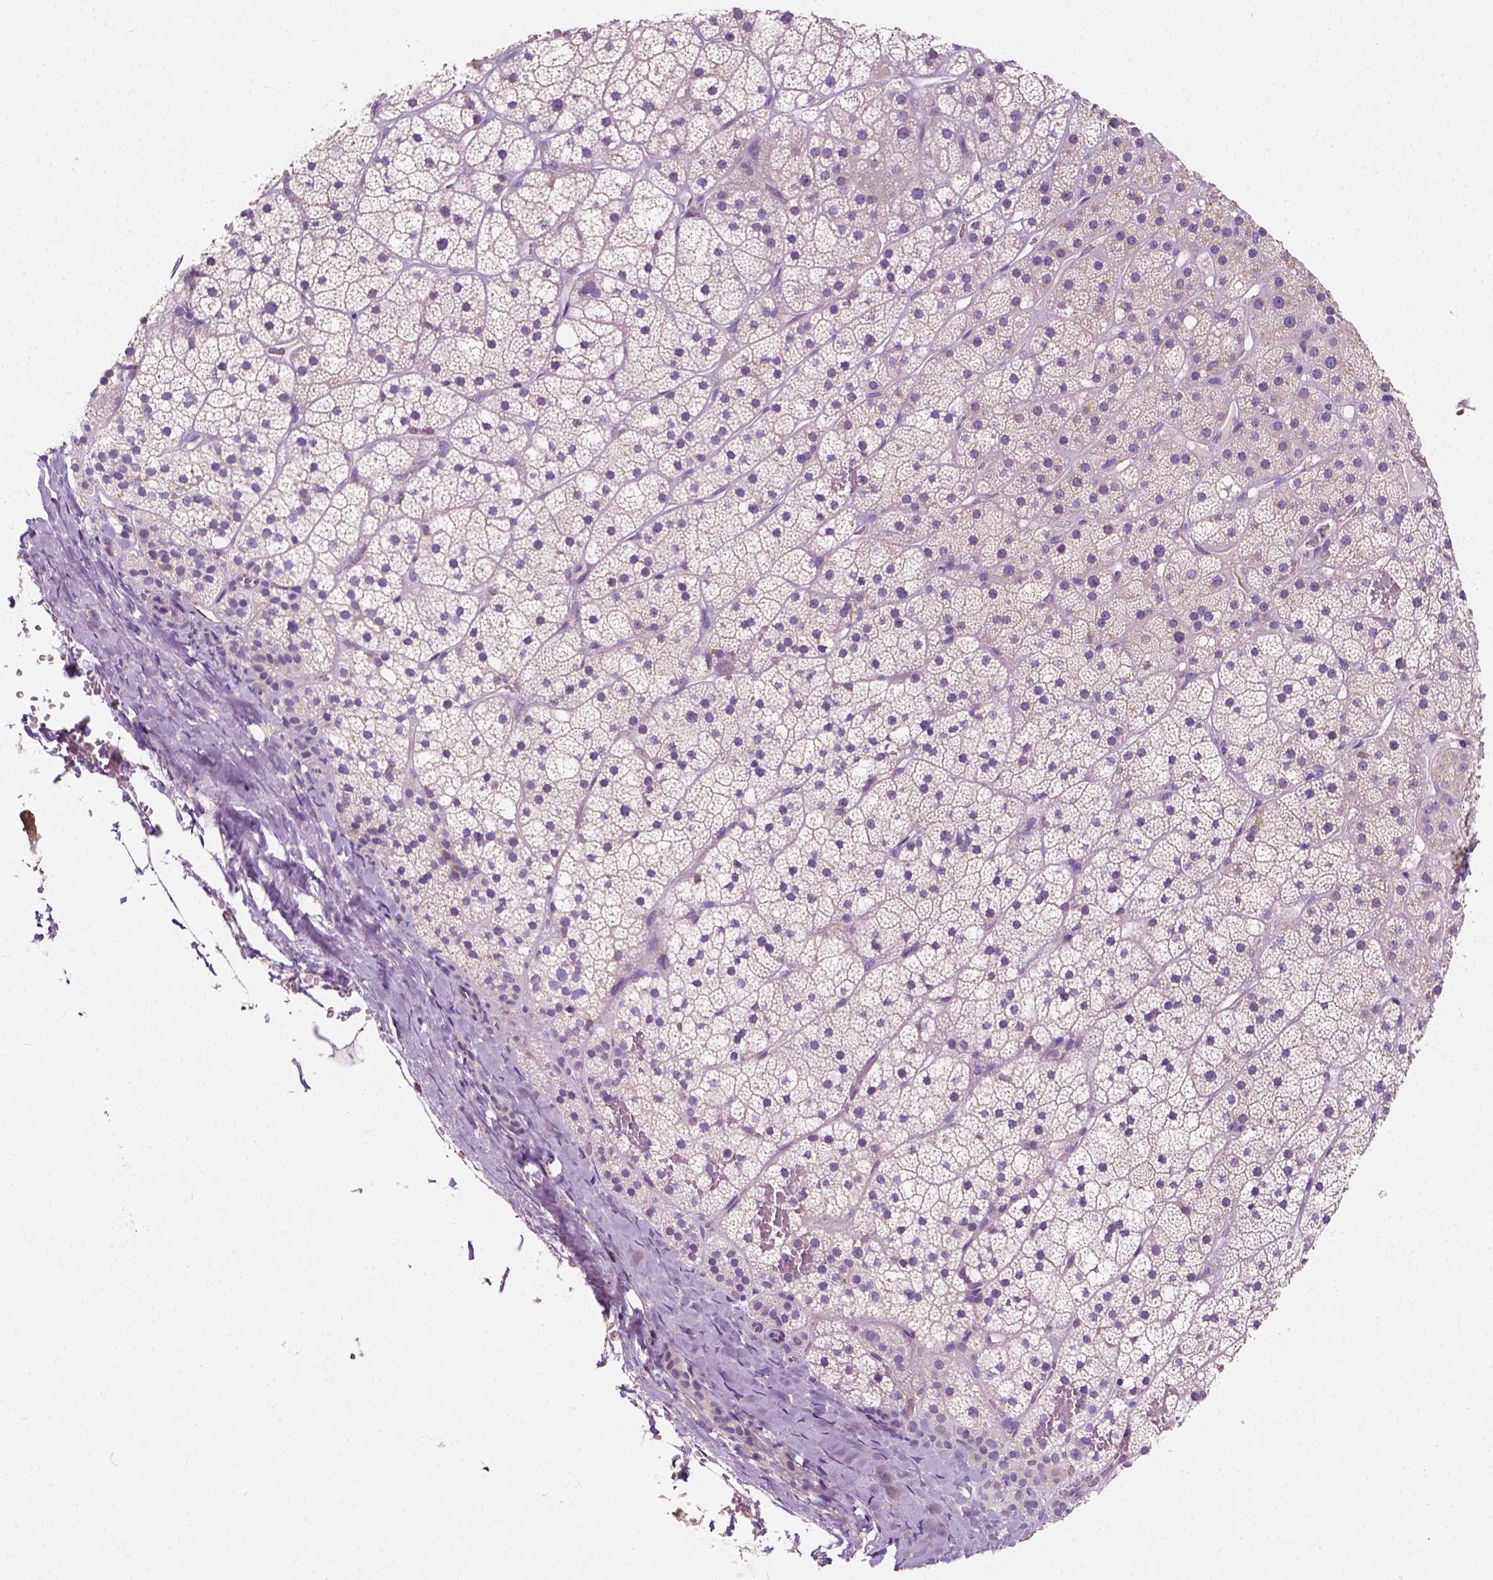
{"staining": {"intensity": "negative", "quantity": "none", "location": "none"}, "tissue": "adrenal gland", "cell_type": "Glandular cells", "image_type": "normal", "snomed": [{"axis": "morphology", "description": "Normal tissue, NOS"}, {"axis": "topography", "description": "Adrenal gland"}], "caption": "Micrograph shows no significant protein staining in glandular cells of benign adrenal gland. Nuclei are stained in blue.", "gene": "SLC22A4", "patient": {"sex": "male", "age": 53}}